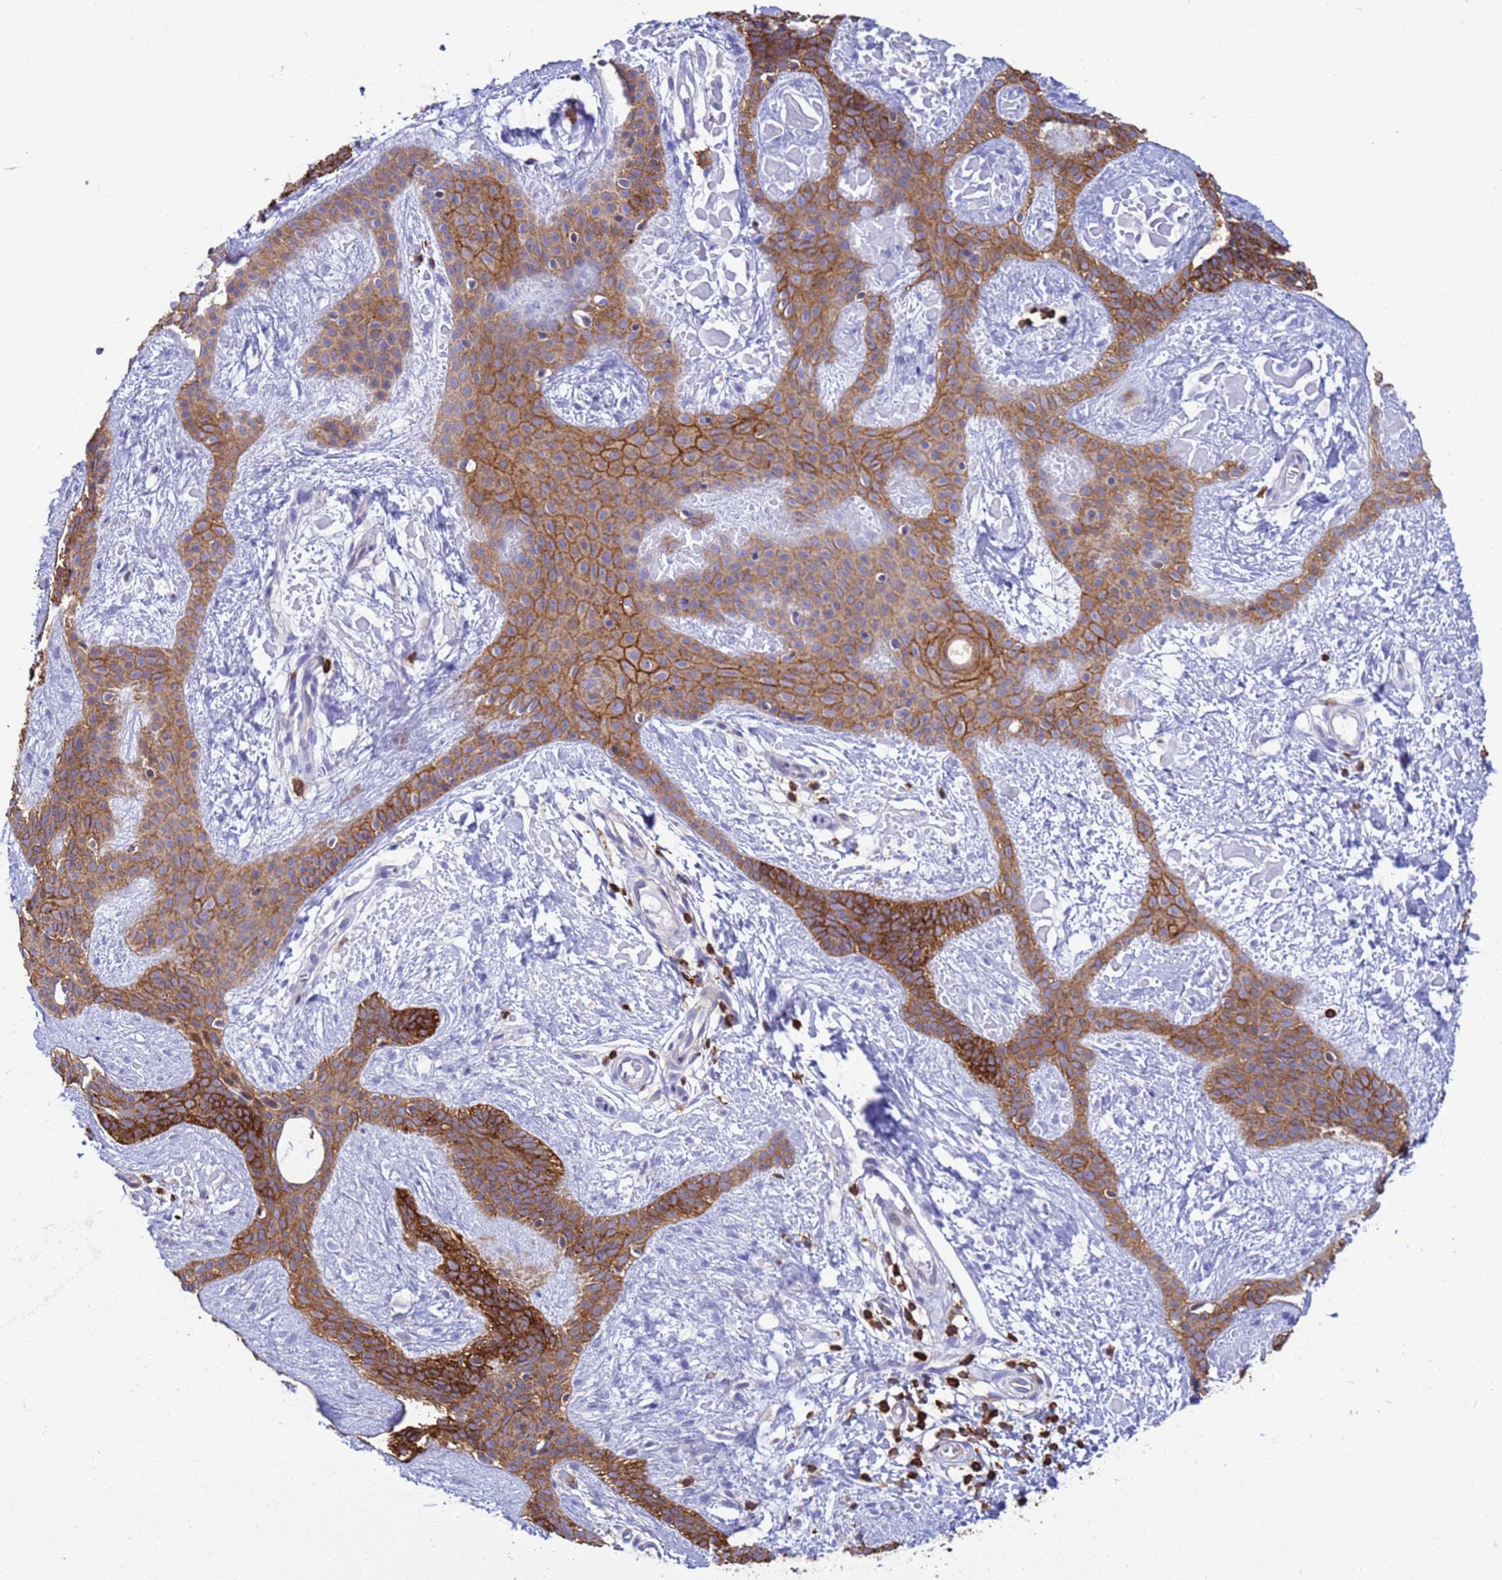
{"staining": {"intensity": "strong", "quantity": ">75%", "location": "cytoplasmic/membranous"}, "tissue": "skin cancer", "cell_type": "Tumor cells", "image_type": "cancer", "snomed": [{"axis": "morphology", "description": "Basal cell carcinoma"}, {"axis": "topography", "description": "Skin"}], "caption": "Protein staining of basal cell carcinoma (skin) tissue exhibits strong cytoplasmic/membranous staining in approximately >75% of tumor cells.", "gene": "EZR", "patient": {"sex": "male", "age": 78}}